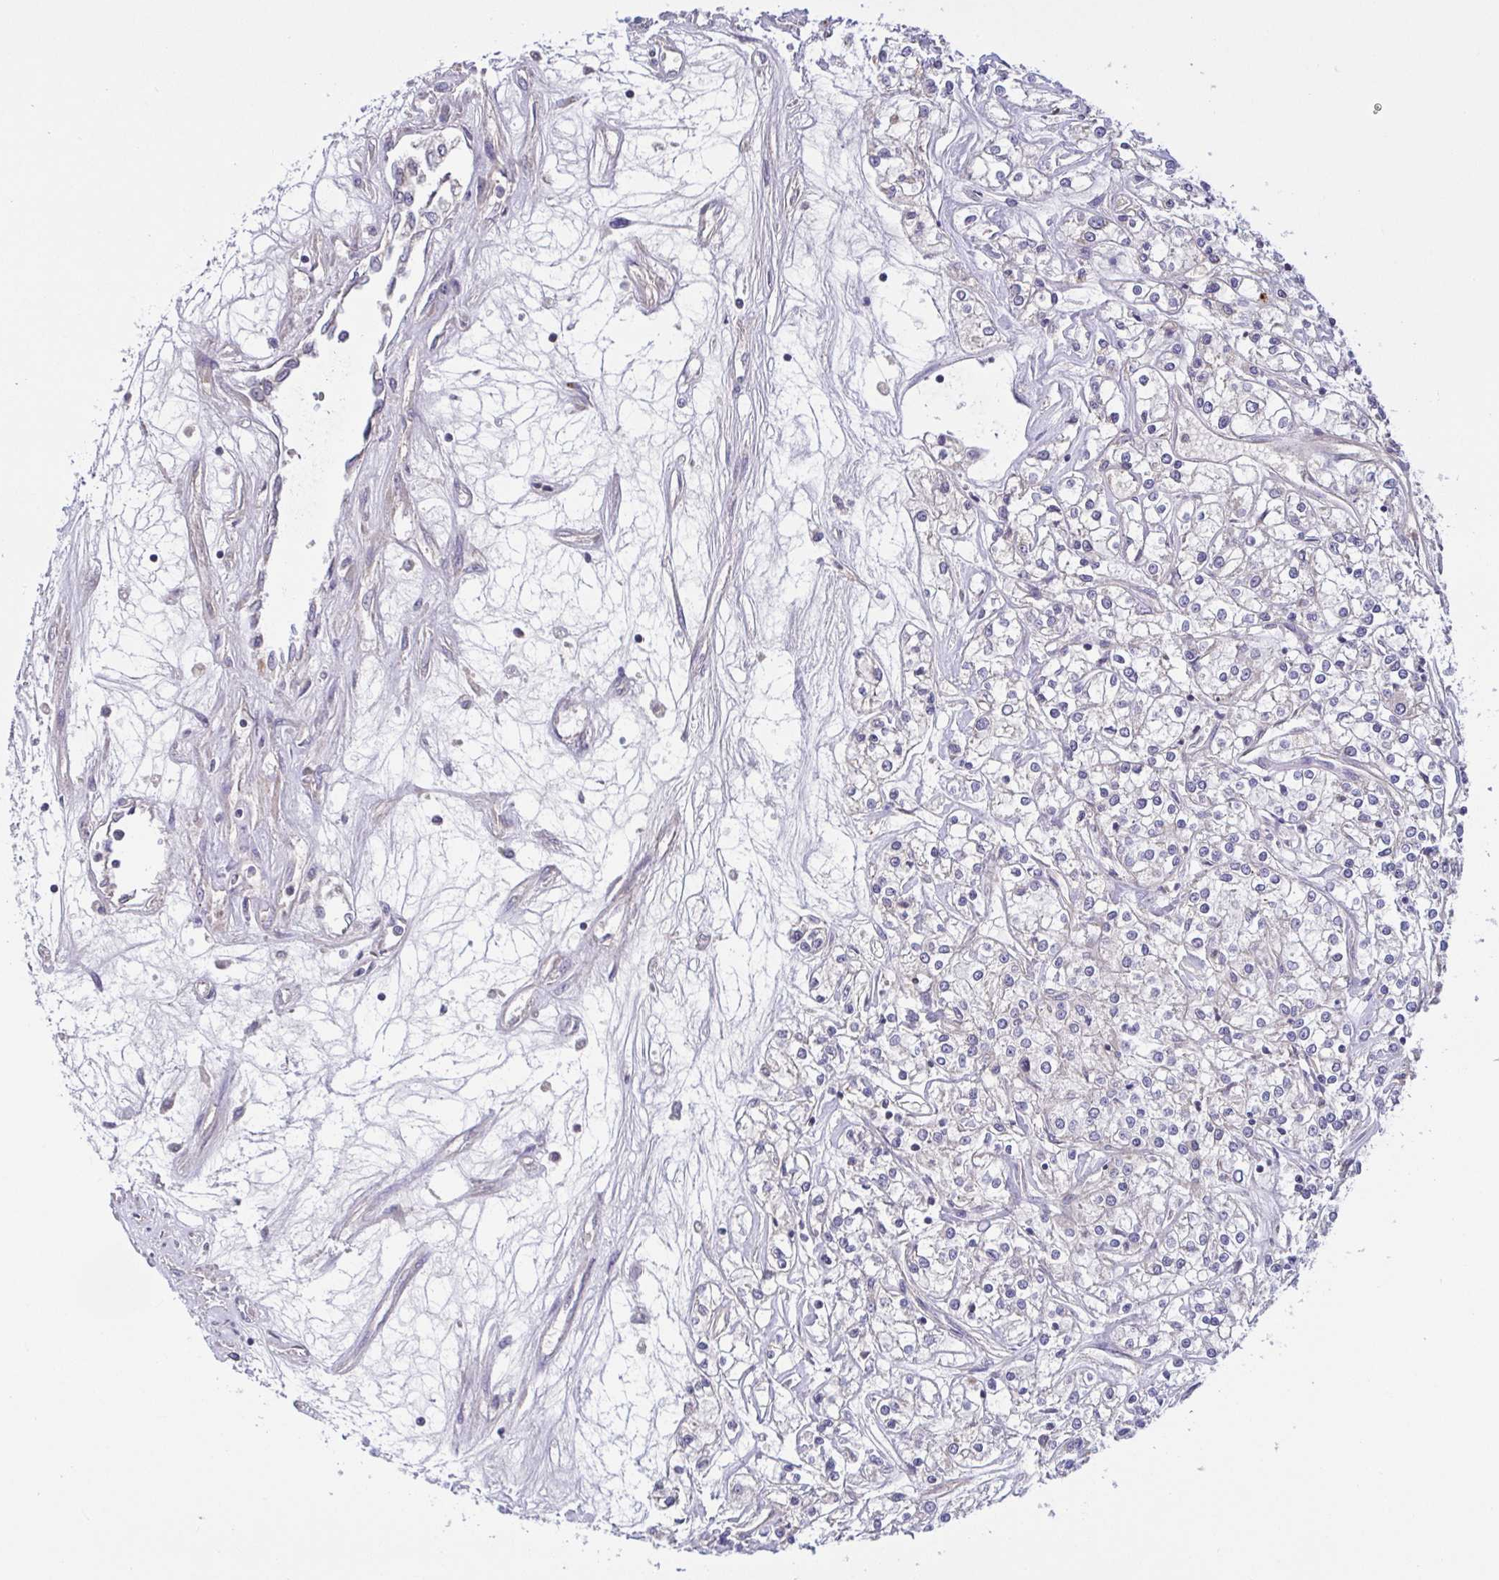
{"staining": {"intensity": "negative", "quantity": "none", "location": "none"}, "tissue": "renal cancer", "cell_type": "Tumor cells", "image_type": "cancer", "snomed": [{"axis": "morphology", "description": "Adenocarcinoma, NOS"}, {"axis": "topography", "description": "Kidney"}], "caption": "Immunohistochemistry (IHC) micrograph of neoplastic tissue: human renal adenocarcinoma stained with DAB (3,3'-diaminobenzidine) demonstrates no significant protein staining in tumor cells. The staining was performed using DAB to visualize the protein expression in brown, while the nuclei were stained in blue with hematoxylin (Magnification: 20x).", "gene": "OSBPL7", "patient": {"sex": "female", "age": 59}}